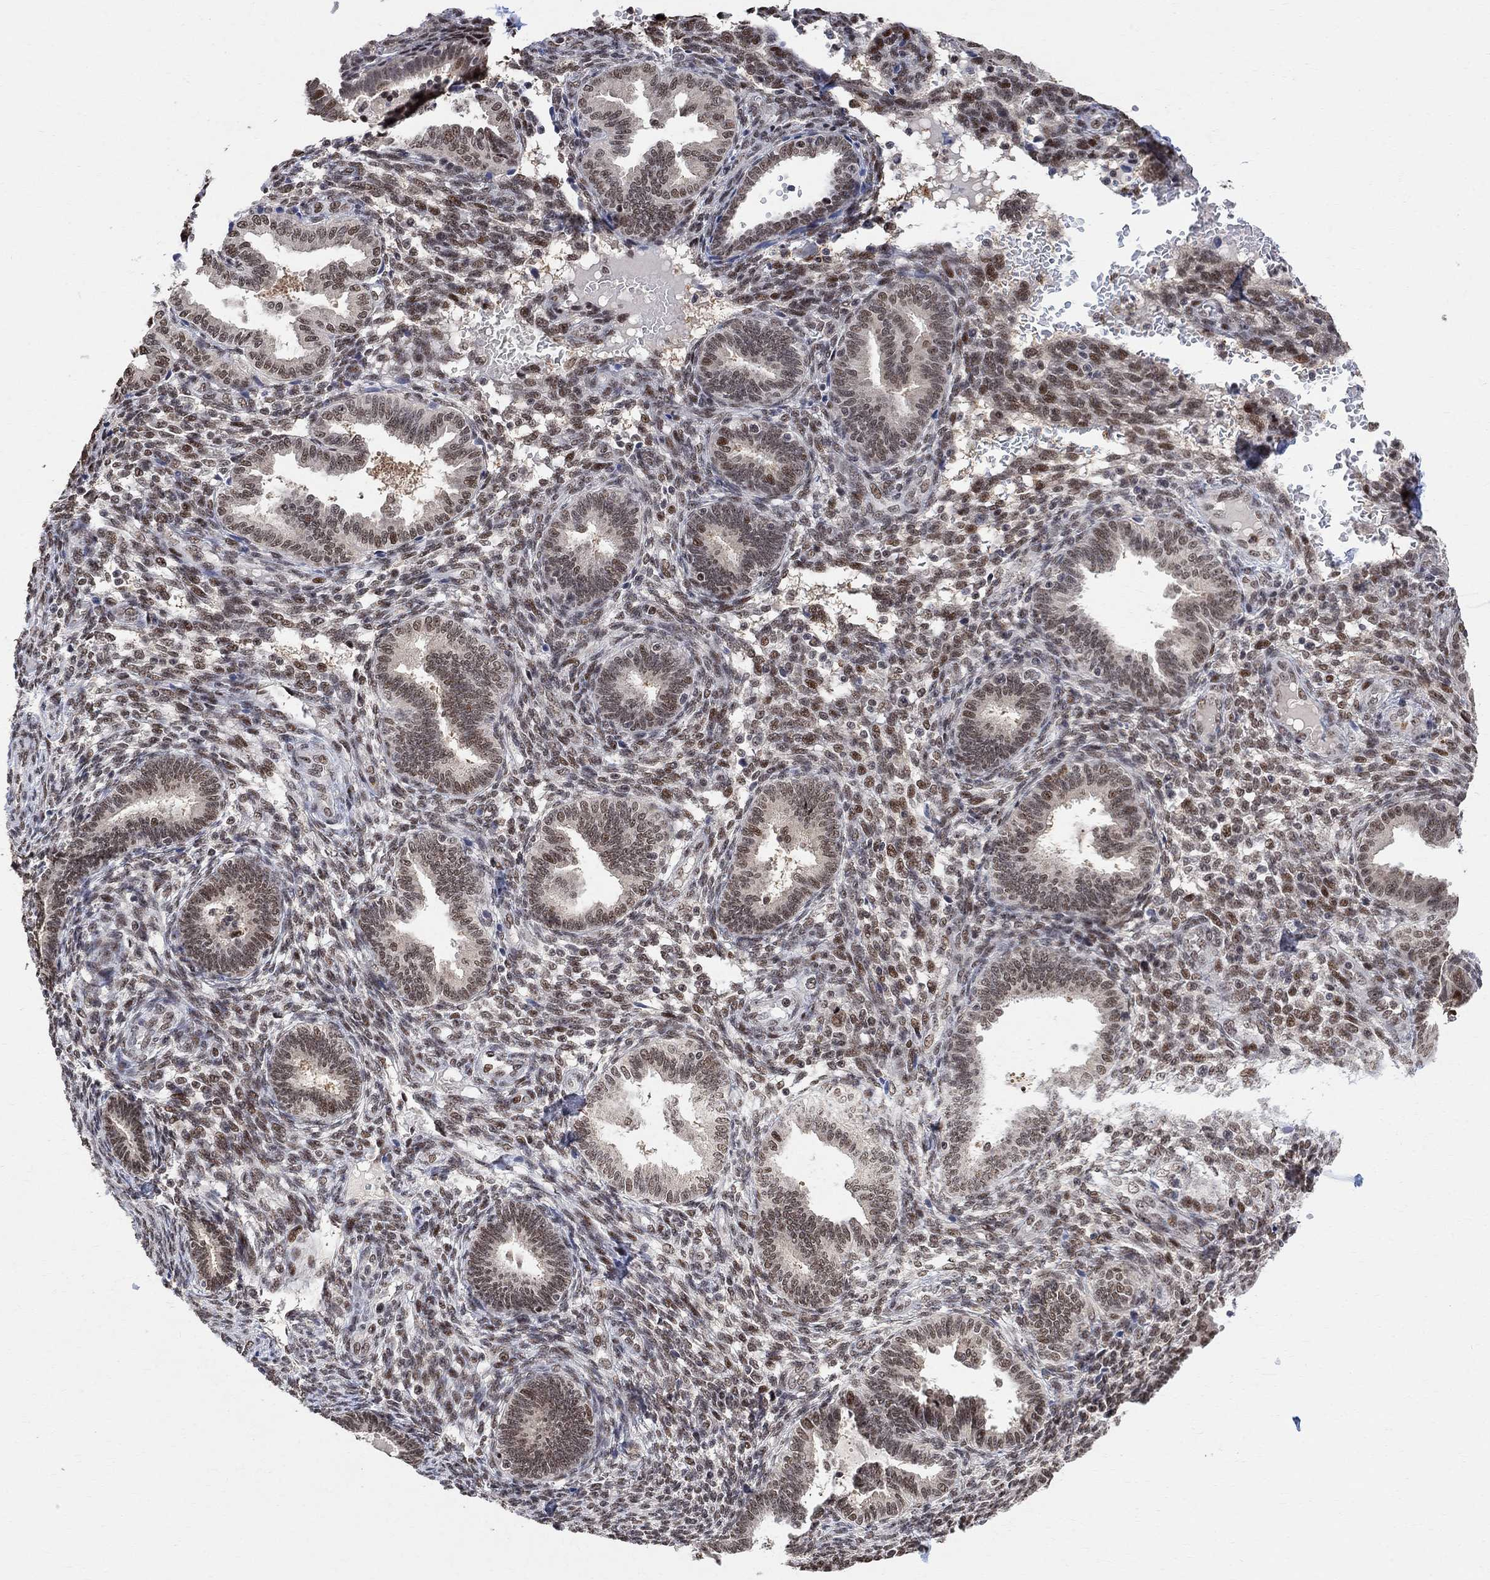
{"staining": {"intensity": "moderate", "quantity": "<25%", "location": "nuclear"}, "tissue": "endometrium", "cell_type": "Cells in endometrial stroma", "image_type": "normal", "snomed": [{"axis": "morphology", "description": "Normal tissue, NOS"}, {"axis": "topography", "description": "Endometrium"}], "caption": "A high-resolution photomicrograph shows immunohistochemistry staining of benign endometrium, which exhibits moderate nuclear staining in about <25% of cells in endometrial stroma.", "gene": "E4F1", "patient": {"sex": "female", "age": 42}}